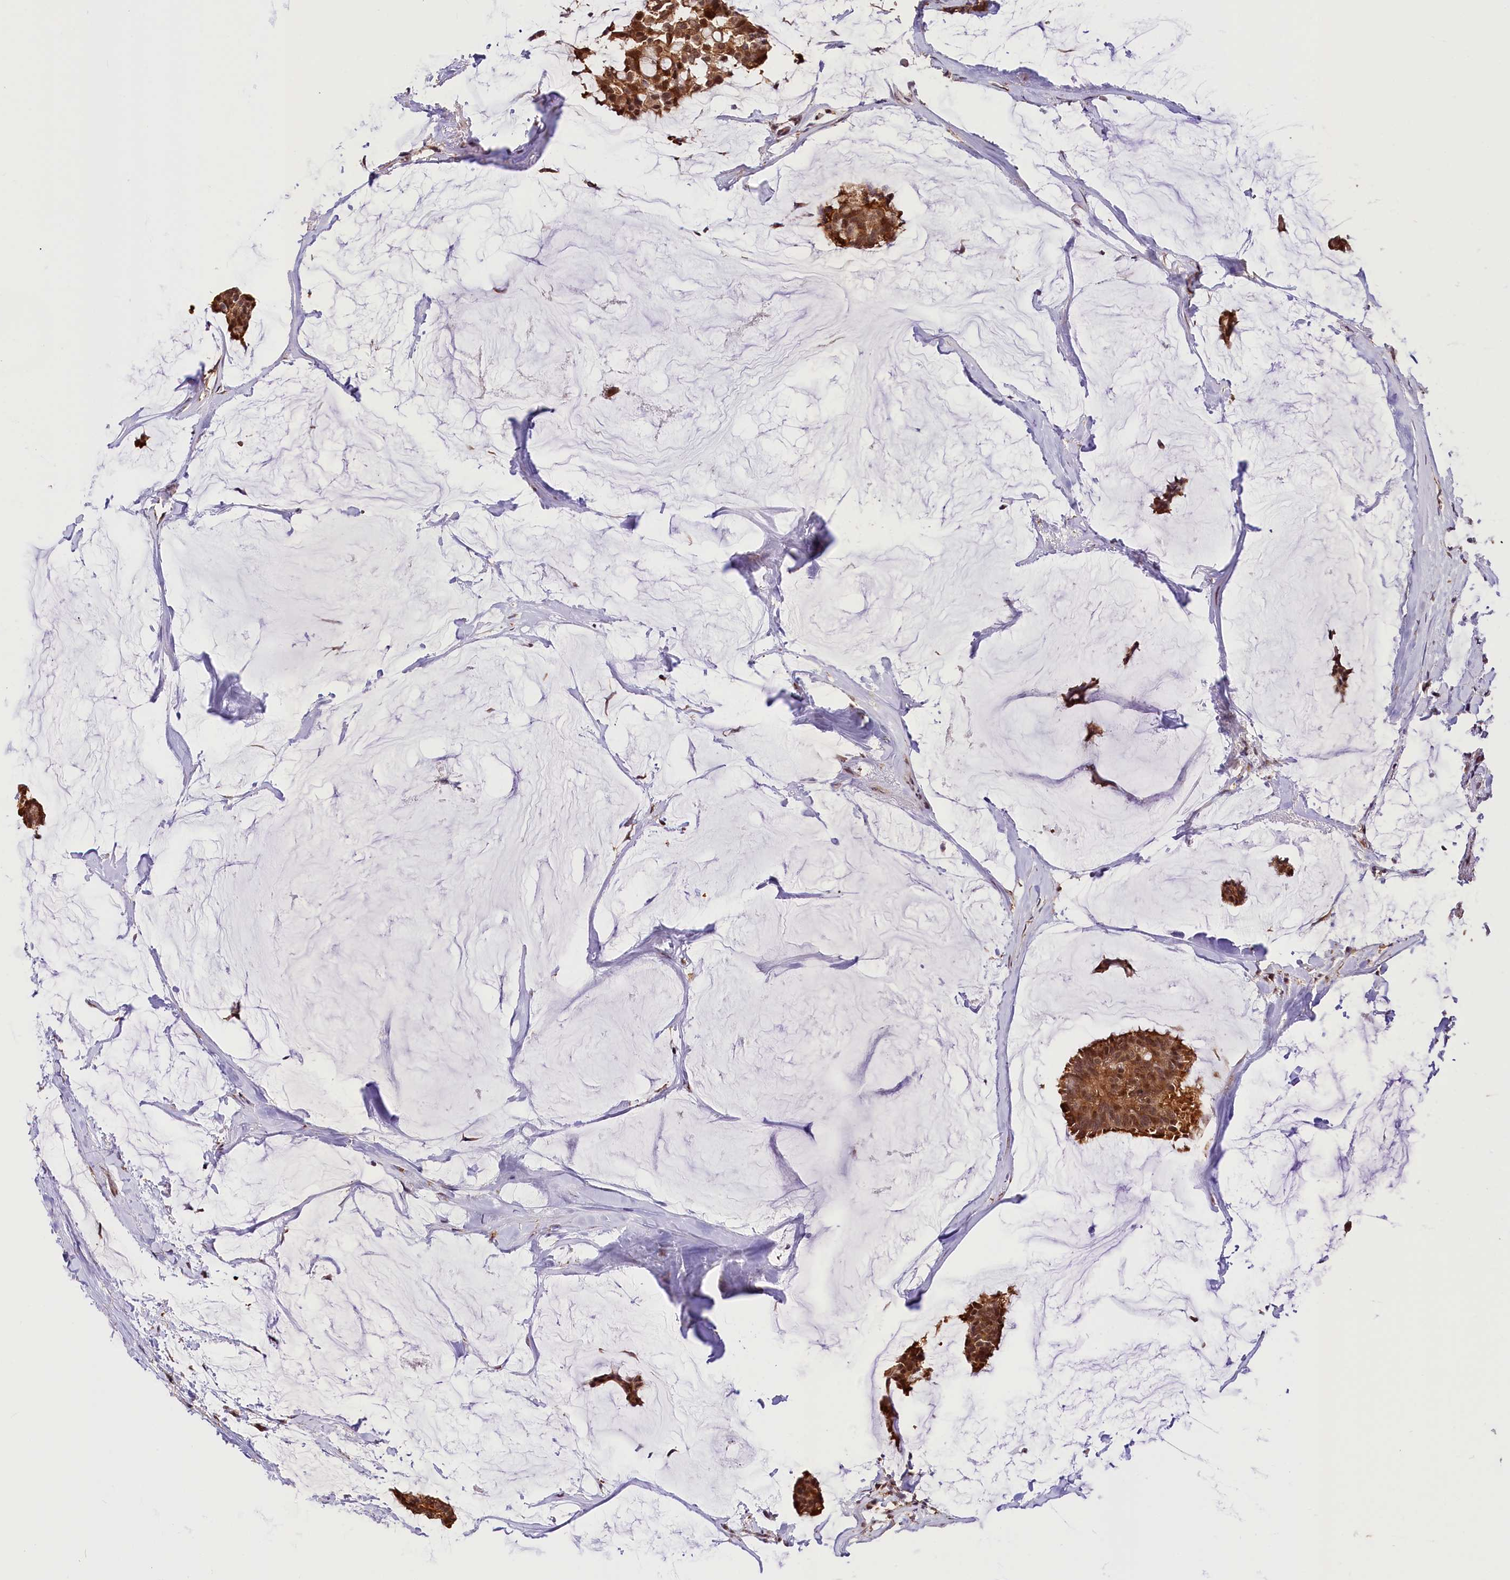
{"staining": {"intensity": "moderate", "quantity": ">75%", "location": "cytoplasmic/membranous,nuclear"}, "tissue": "breast cancer", "cell_type": "Tumor cells", "image_type": "cancer", "snomed": [{"axis": "morphology", "description": "Duct carcinoma"}, {"axis": "topography", "description": "Breast"}], "caption": "The micrograph exhibits staining of breast cancer (invasive ductal carcinoma), revealing moderate cytoplasmic/membranous and nuclear protein expression (brown color) within tumor cells. (DAB (3,3'-diaminobenzidine) = brown stain, brightfield microscopy at high magnification).", "gene": "CHORDC1", "patient": {"sex": "female", "age": 93}}